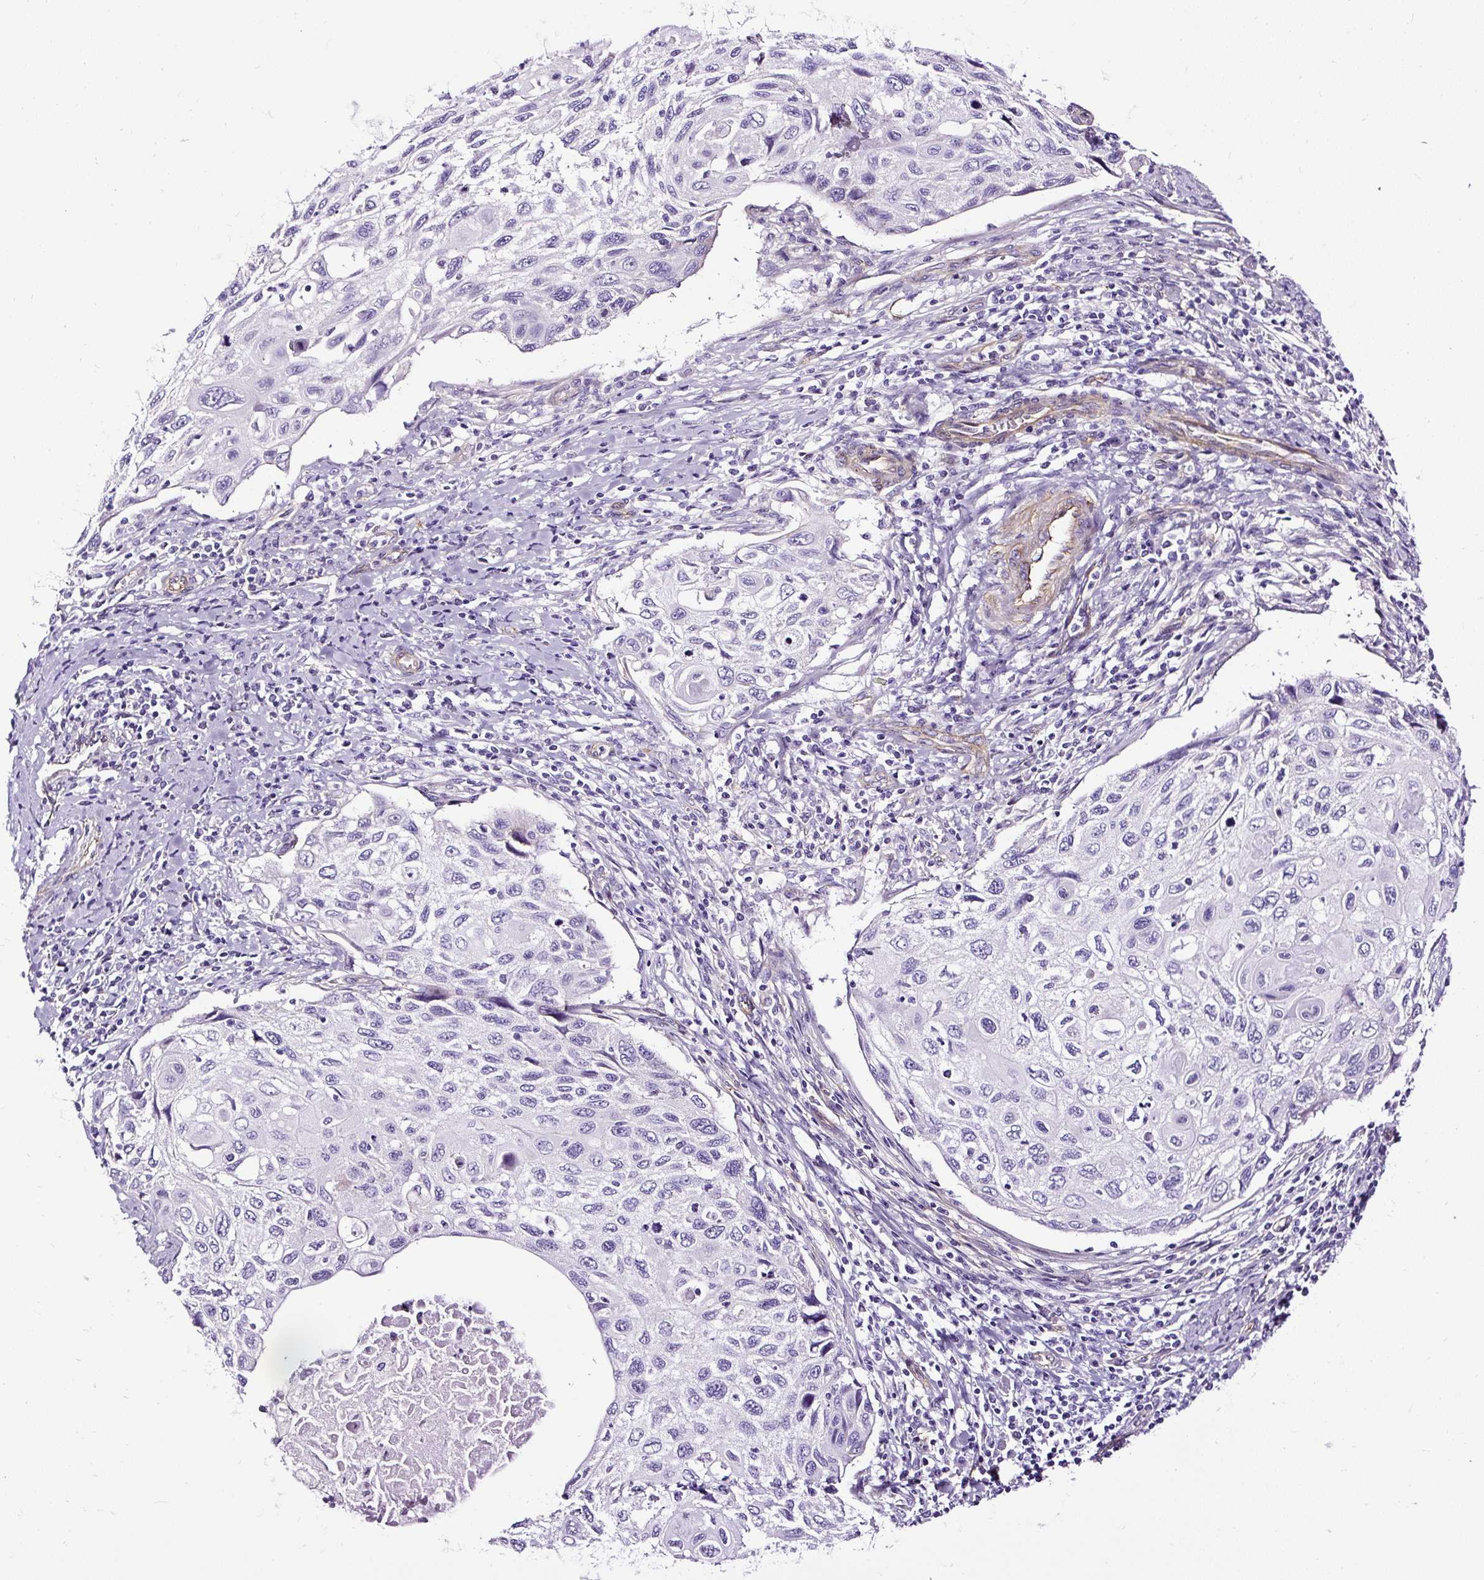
{"staining": {"intensity": "negative", "quantity": "none", "location": "none"}, "tissue": "cervical cancer", "cell_type": "Tumor cells", "image_type": "cancer", "snomed": [{"axis": "morphology", "description": "Squamous cell carcinoma, NOS"}, {"axis": "topography", "description": "Cervix"}], "caption": "This histopathology image is of cervical cancer (squamous cell carcinoma) stained with IHC to label a protein in brown with the nuclei are counter-stained blue. There is no expression in tumor cells.", "gene": "SLC7A8", "patient": {"sex": "female", "age": 70}}